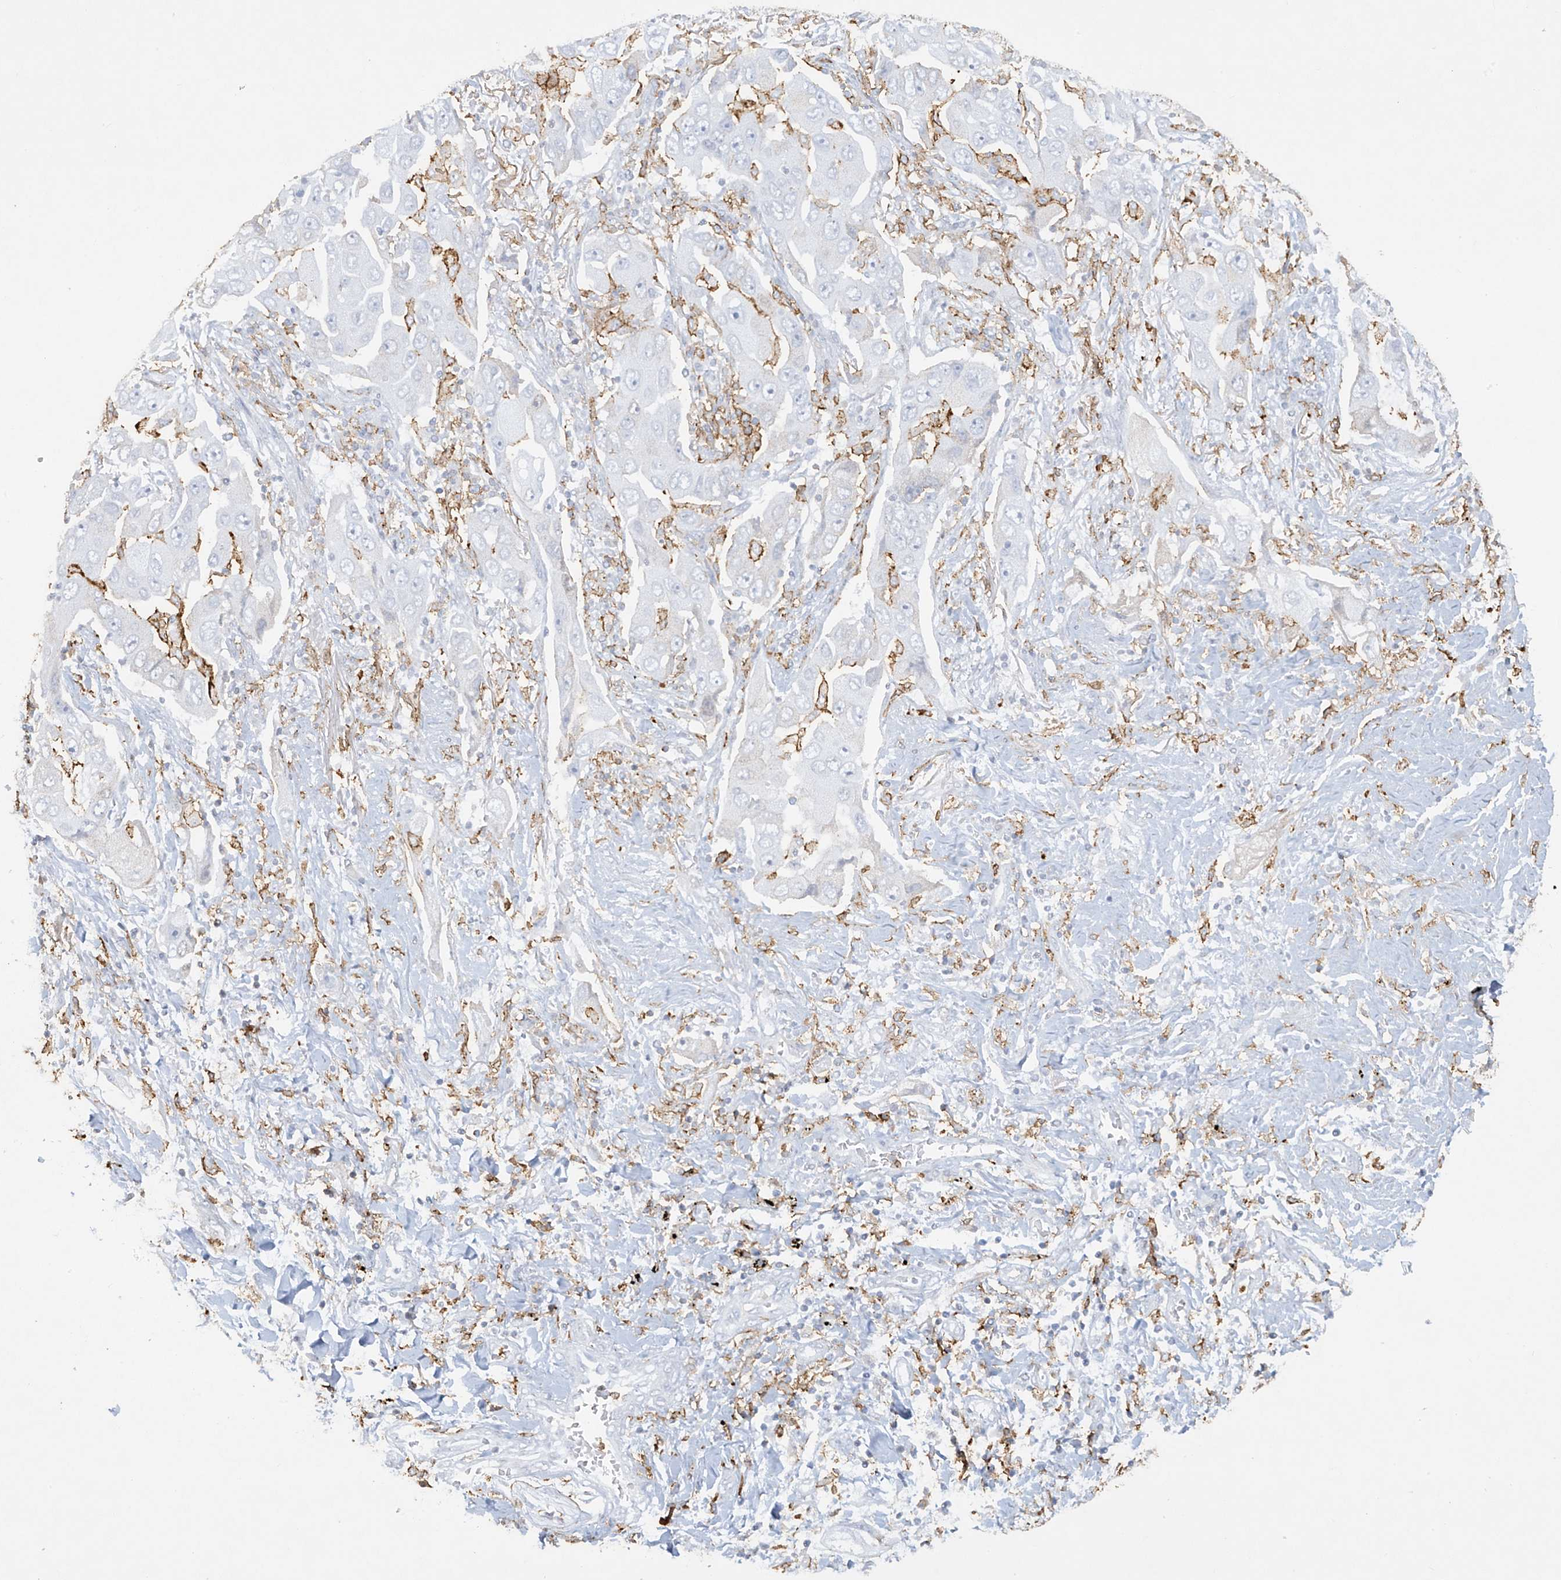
{"staining": {"intensity": "negative", "quantity": "none", "location": "none"}, "tissue": "lung cancer", "cell_type": "Tumor cells", "image_type": "cancer", "snomed": [{"axis": "morphology", "description": "Adenocarcinoma, NOS"}, {"axis": "topography", "description": "Lung"}], "caption": "Image shows no significant protein staining in tumor cells of lung adenocarcinoma.", "gene": "FCGR3A", "patient": {"sex": "female", "age": 65}}